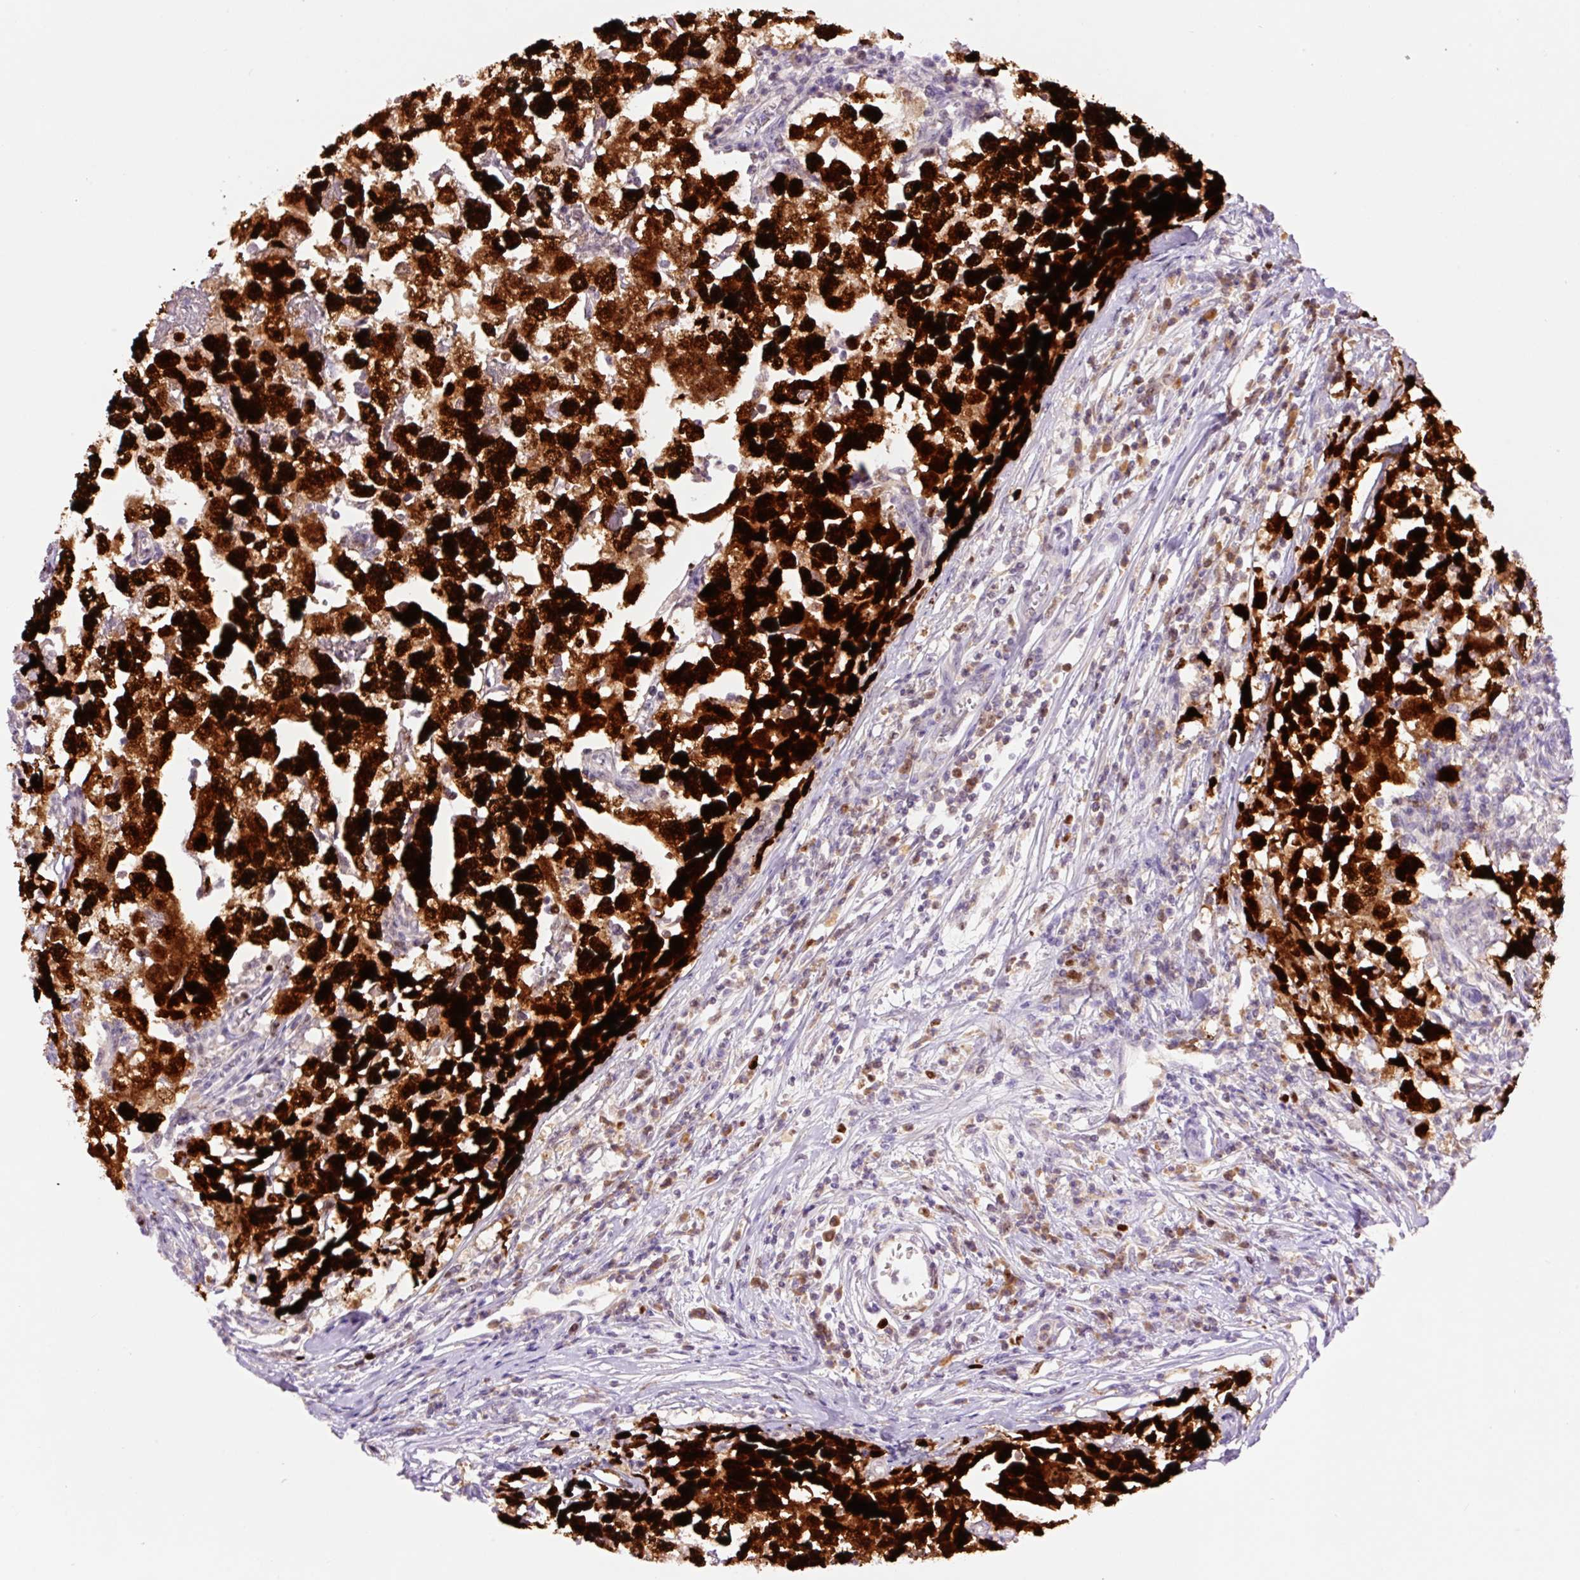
{"staining": {"intensity": "strong", "quantity": ">75%", "location": "nuclear"}, "tissue": "testis cancer", "cell_type": "Tumor cells", "image_type": "cancer", "snomed": [{"axis": "morphology", "description": "Carcinoma, Embryonal, NOS"}, {"axis": "topography", "description": "Testis"}], "caption": "Immunohistochemistry (IHC) of human testis cancer shows high levels of strong nuclear staining in about >75% of tumor cells.", "gene": "DPPA4", "patient": {"sex": "male", "age": 22}}